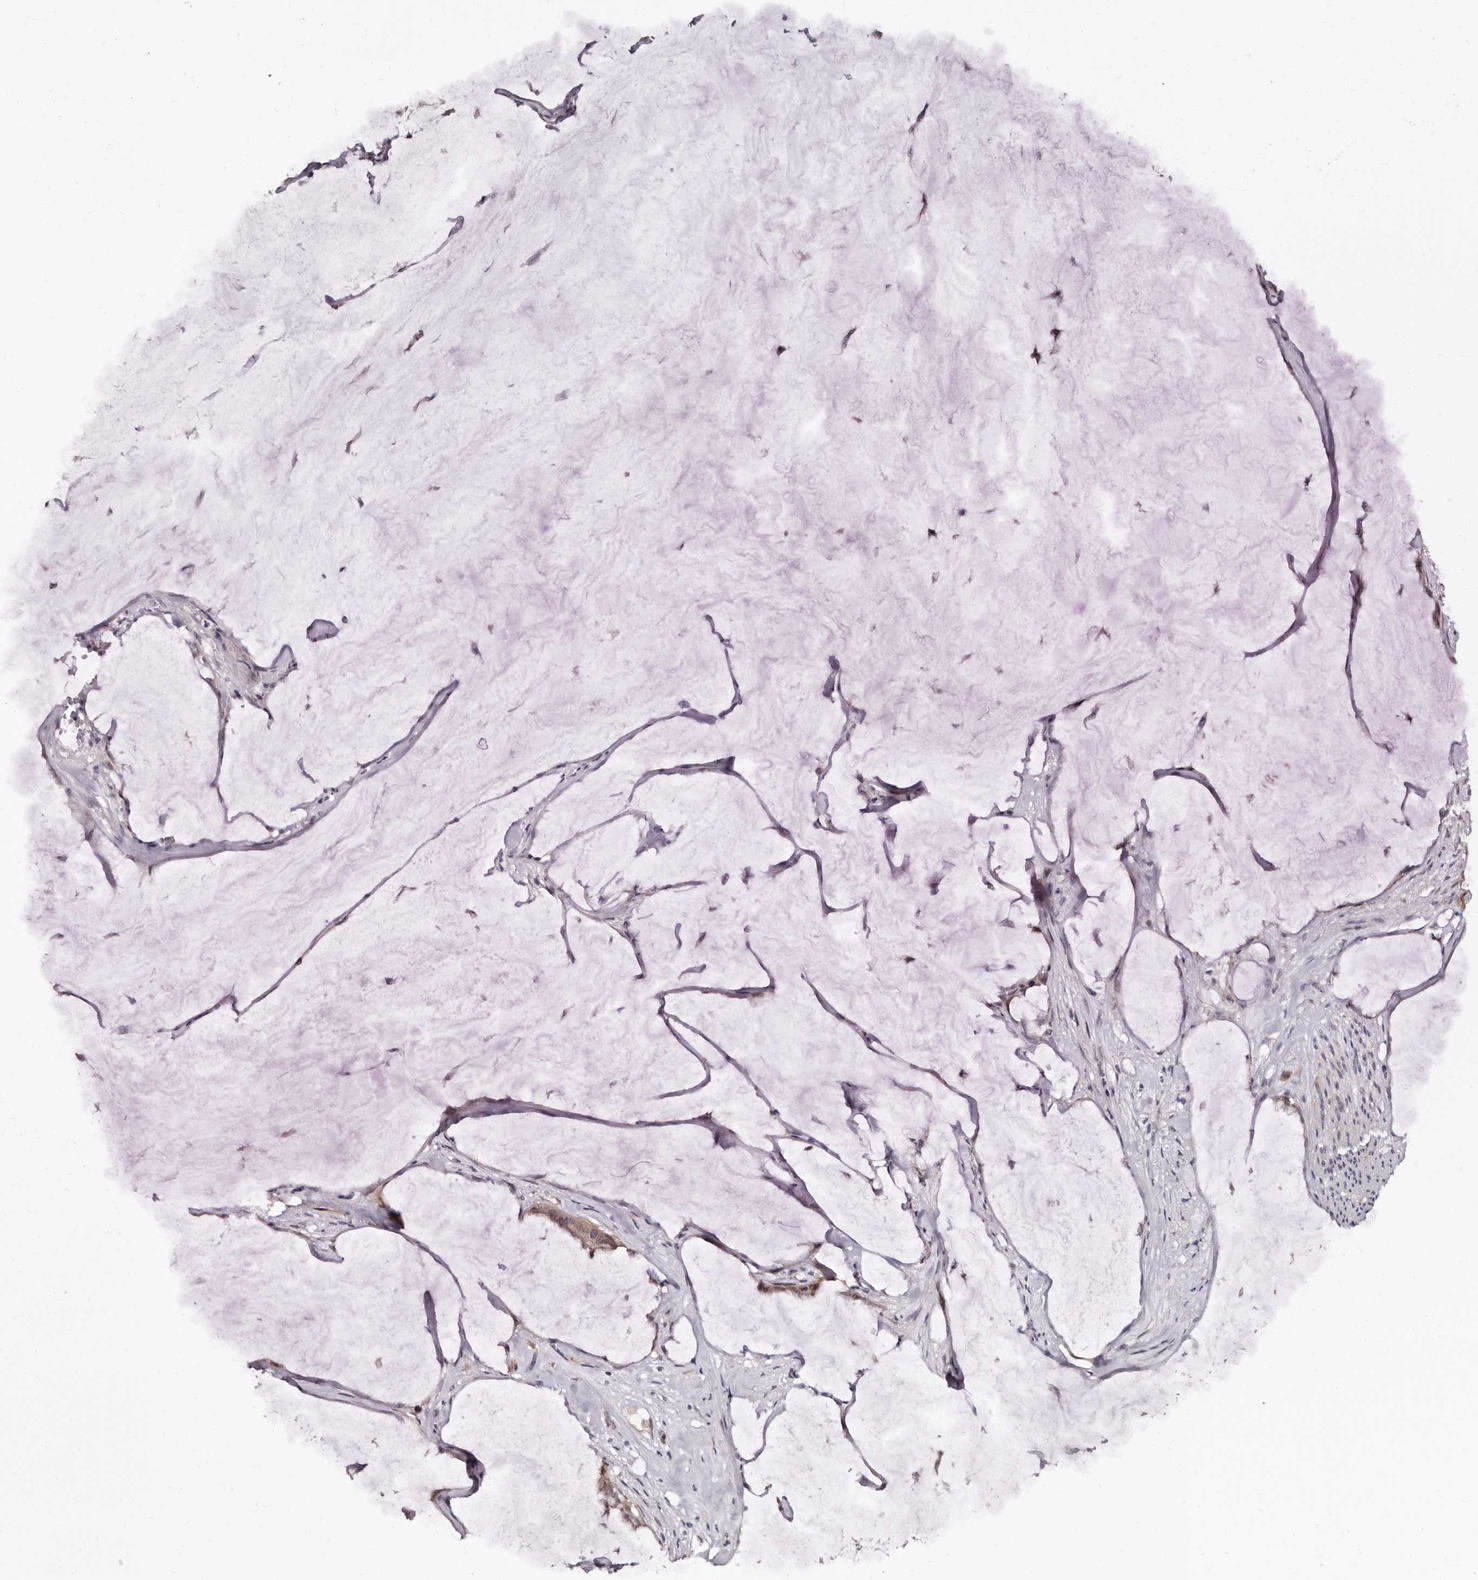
{"staining": {"intensity": "moderate", "quantity": ">75%", "location": "cytoplasmic/membranous,nuclear"}, "tissue": "pancreatic cancer", "cell_type": "Tumor cells", "image_type": "cancer", "snomed": [{"axis": "morphology", "description": "Adenocarcinoma, NOS"}, {"axis": "topography", "description": "Pancreas"}], "caption": "Brown immunohistochemical staining in human pancreatic adenocarcinoma exhibits moderate cytoplasmic/membranous and nuclear staining in approximately >75% of tumor cells.", "gene": "PHF20L1", "patient": {"sex": "male", "age": 41}}